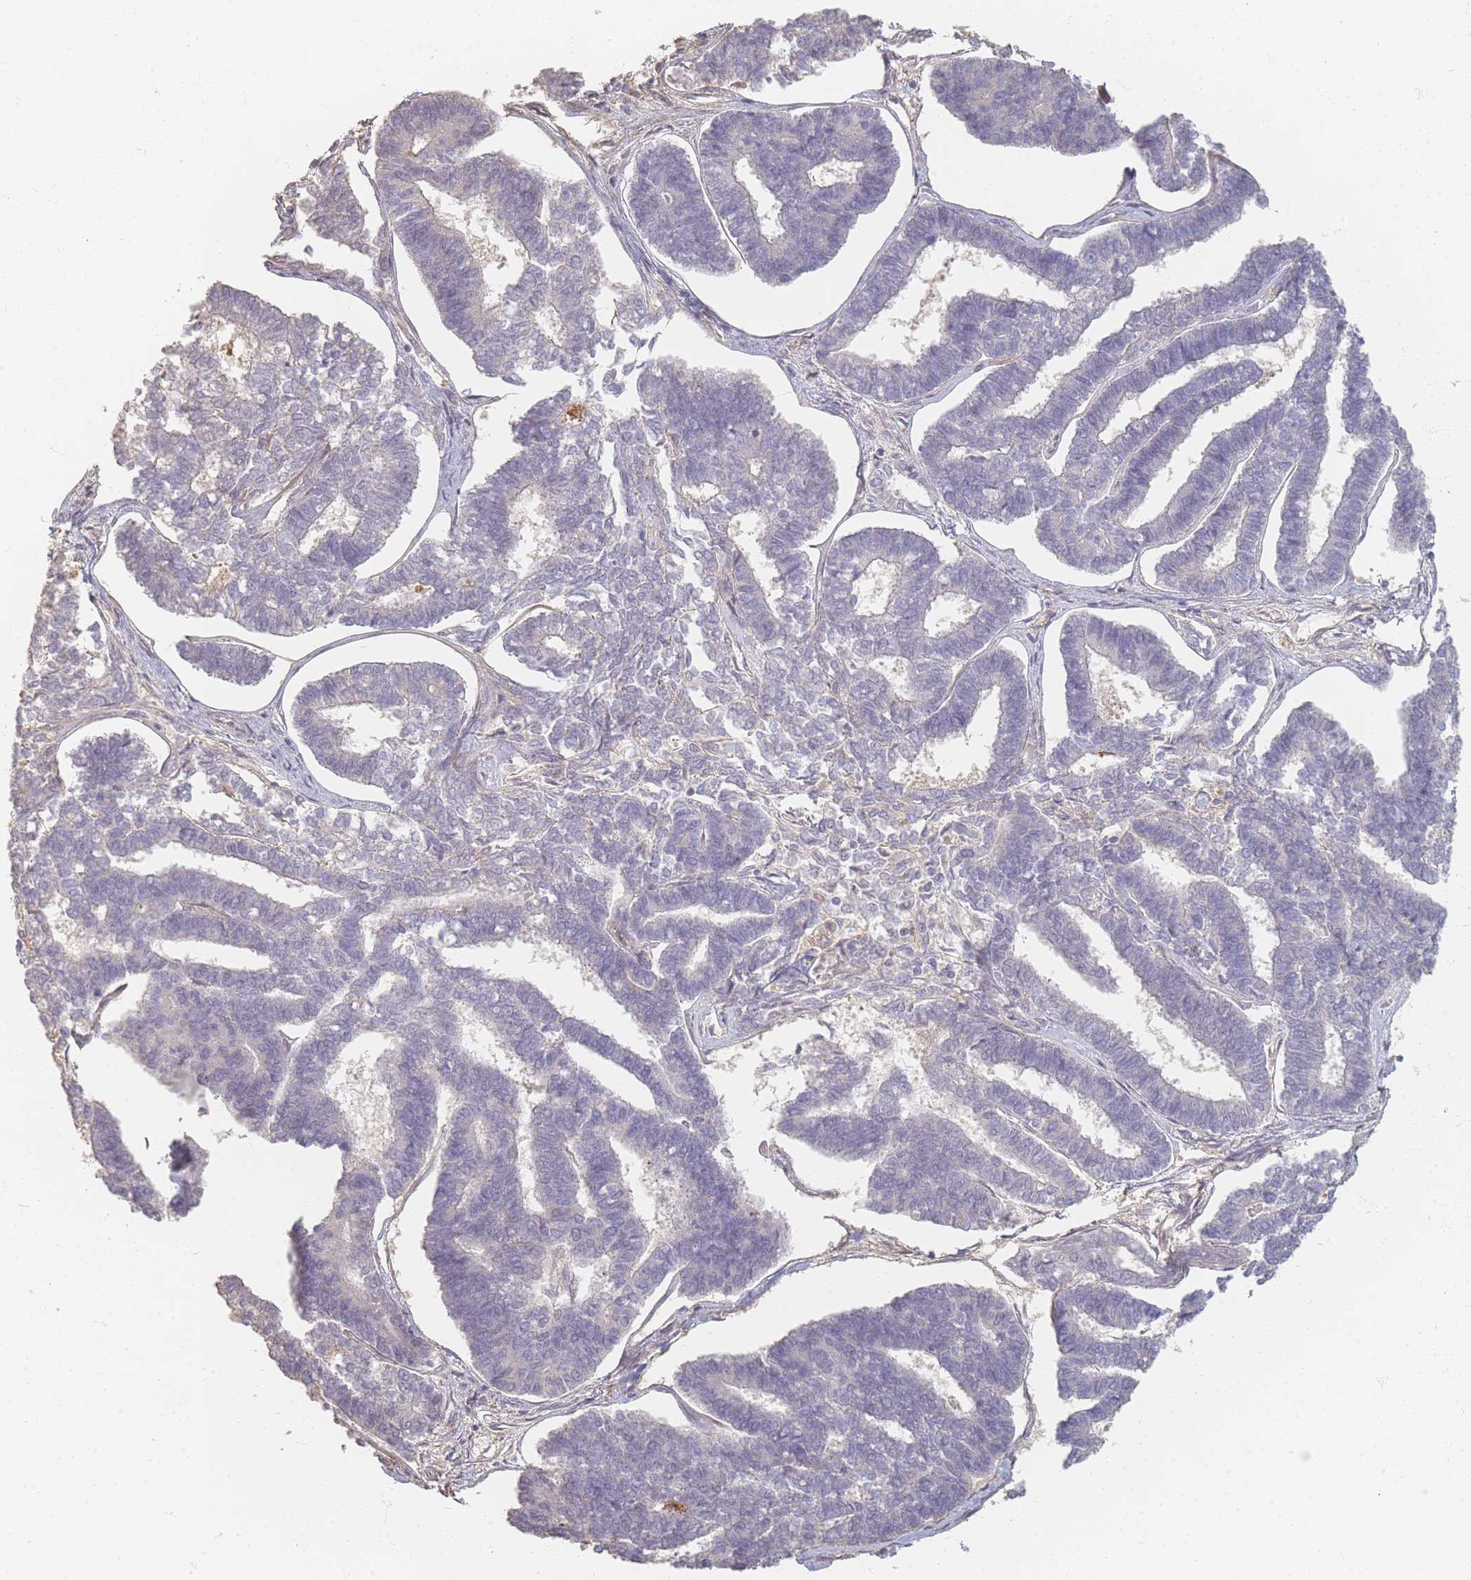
{"staining": {"intensity": "negative", "quantity": "none", "location": "none"}, "tissue": "endometrial cancer", "cell_type": "Tumor cells", "image_type": "cancer", "snomed": [{"axis": "morphology", "description": "Adenocarcinoma, NOS"}, {"axis": "topography", "description": "Endometrium"}], "caption": "Adenocarcinoma (endometrial) was stained to show a protein in brown. There is no significant expression in tumor cells. The staining was performed using DAB (3,3'-diaminobenzidine) to visualize the protein expression in brown, while the nuclei were stained in blue with hematoxylin (Magnification: 20x).", "gene": "RFTN1", "patient": {"sex": "female", "age": 70}}